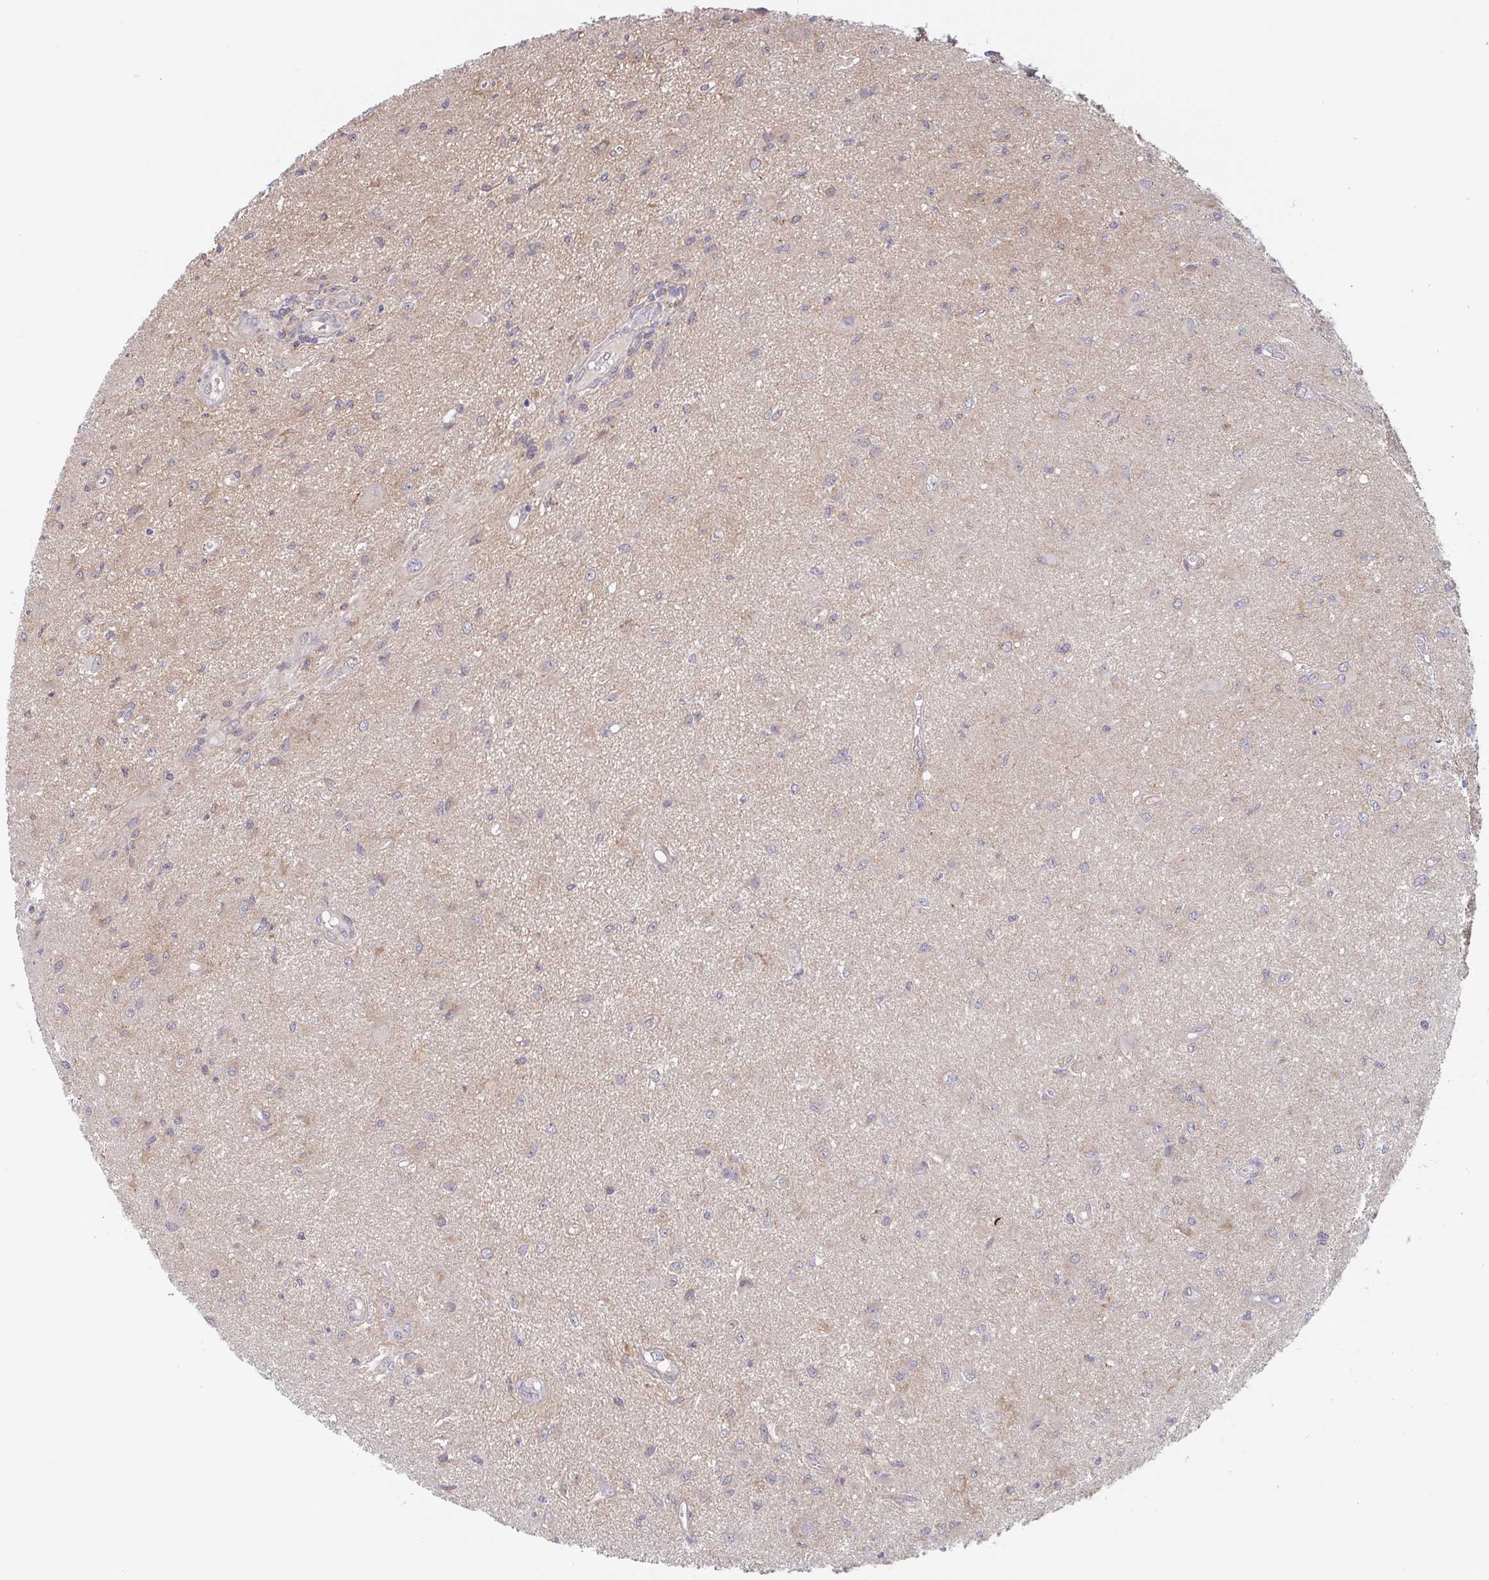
{"staining": {"intensity": "weak", "quantity": "<25%", "location": "cytoplasmic/membranous"}, "tissue": "glioma", "cell_type": "Tumor cells", "image_type": "cancer", "snomed": [{"axis": "morphology", "description": "Glioma, malignant, High grade"}, {"axis": "topography", "description": "Brain"}], "caption": "Tumor cells show no significant protein staining in malignant glioma (high-grade).", "gene": "SURF1", "patient": {"sex": "male", "age": 67}}